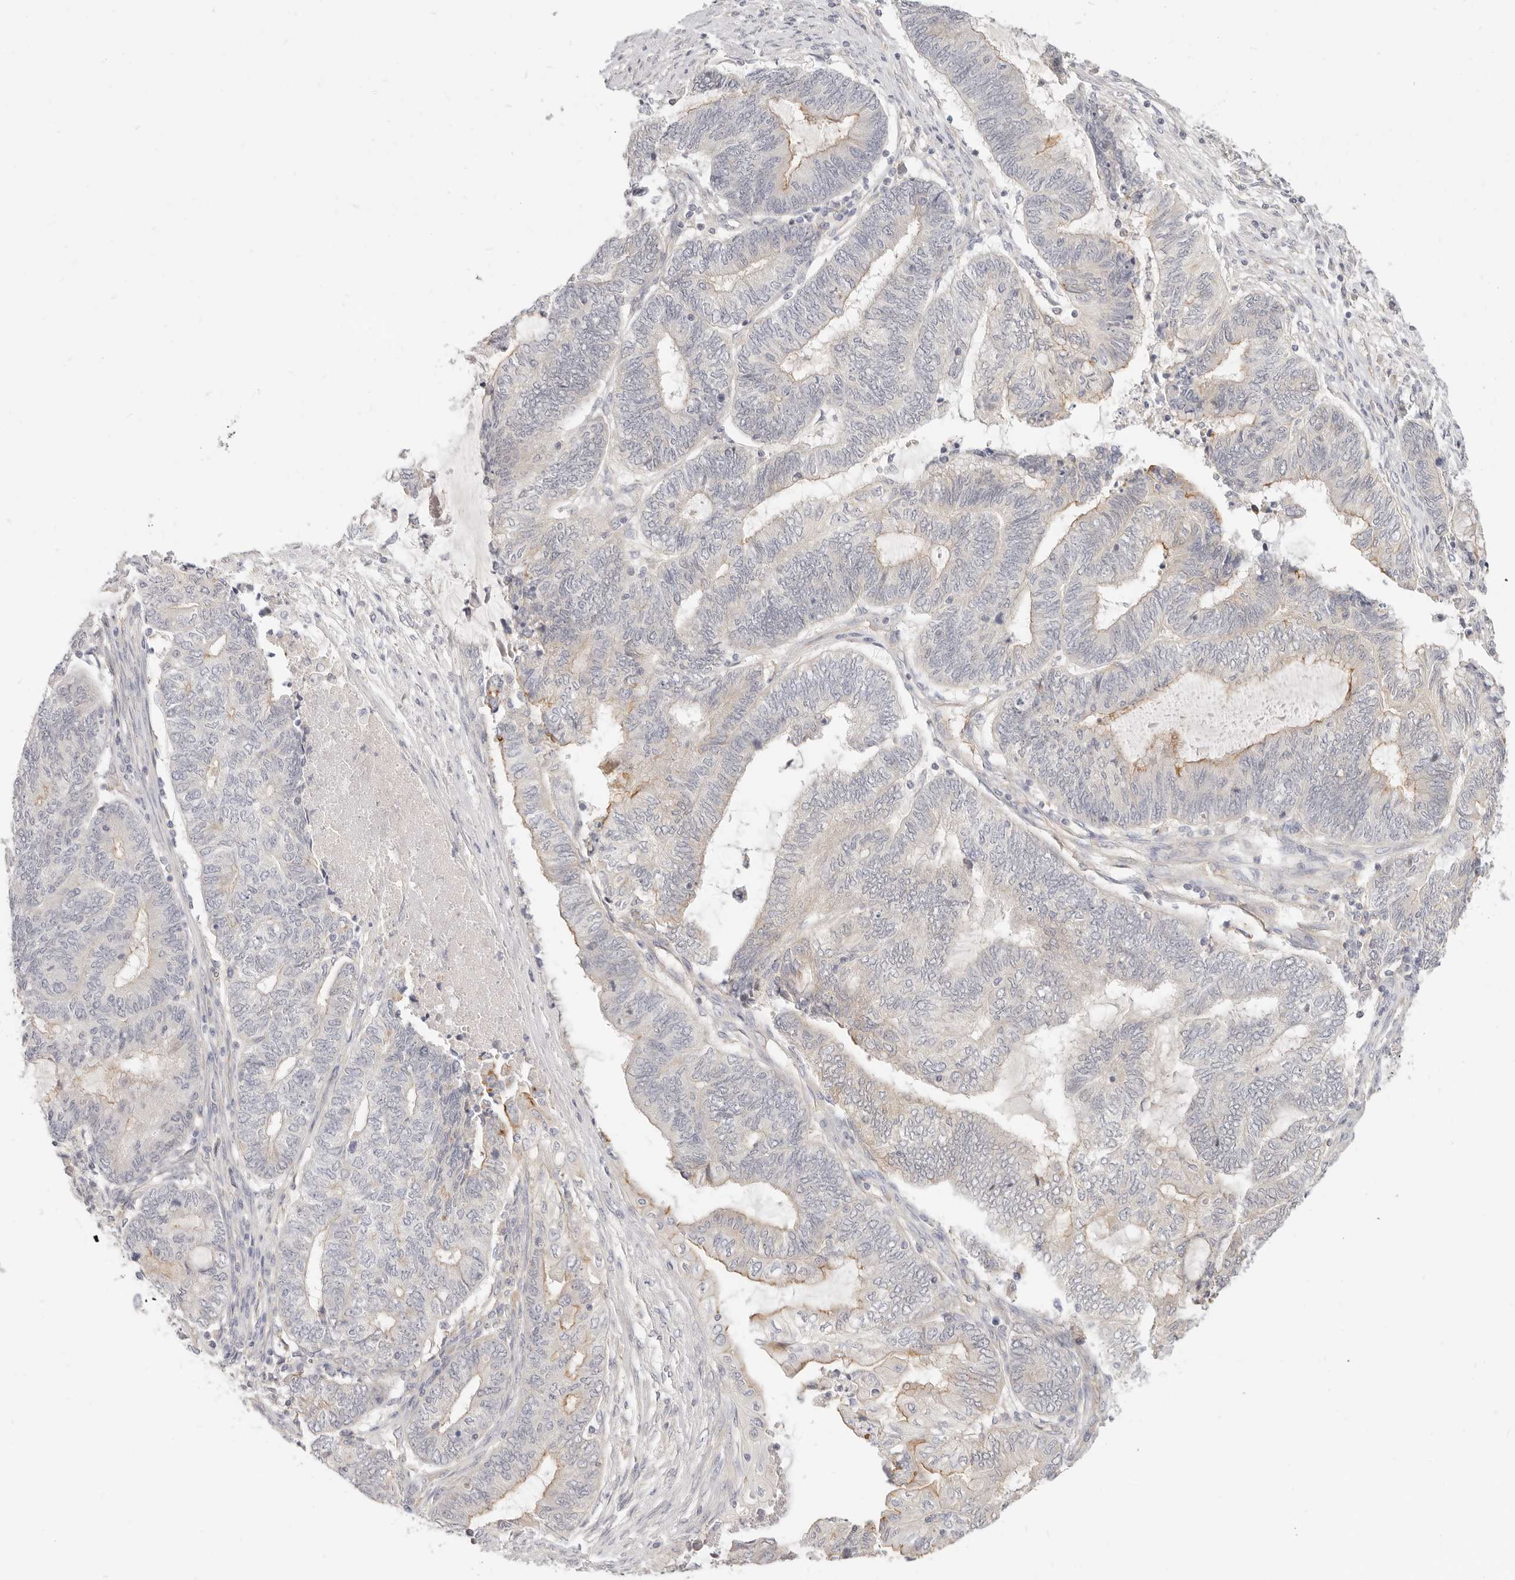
{"staining": {"intensity": "weak", "quantity": "<25%", "location": "cytoplasmic/membranous"}, "tissue": "endometrial cancer", "cell_type": "Tumor cells", "image_type": "cancer", "snomed": [{"axis": "morphology", "description": "Adenocarcinoma, NOS"}, {"axis": "topography", "description": "Uterus"}, {"axis": "topography", "description": "Endometrium"}], "caption": "The histopathology image exhibits no significant positivity in tumor cells of endometrial cancer.", "gene": "LTB4R2", "patient": {"sex": "female", "age": 70}}